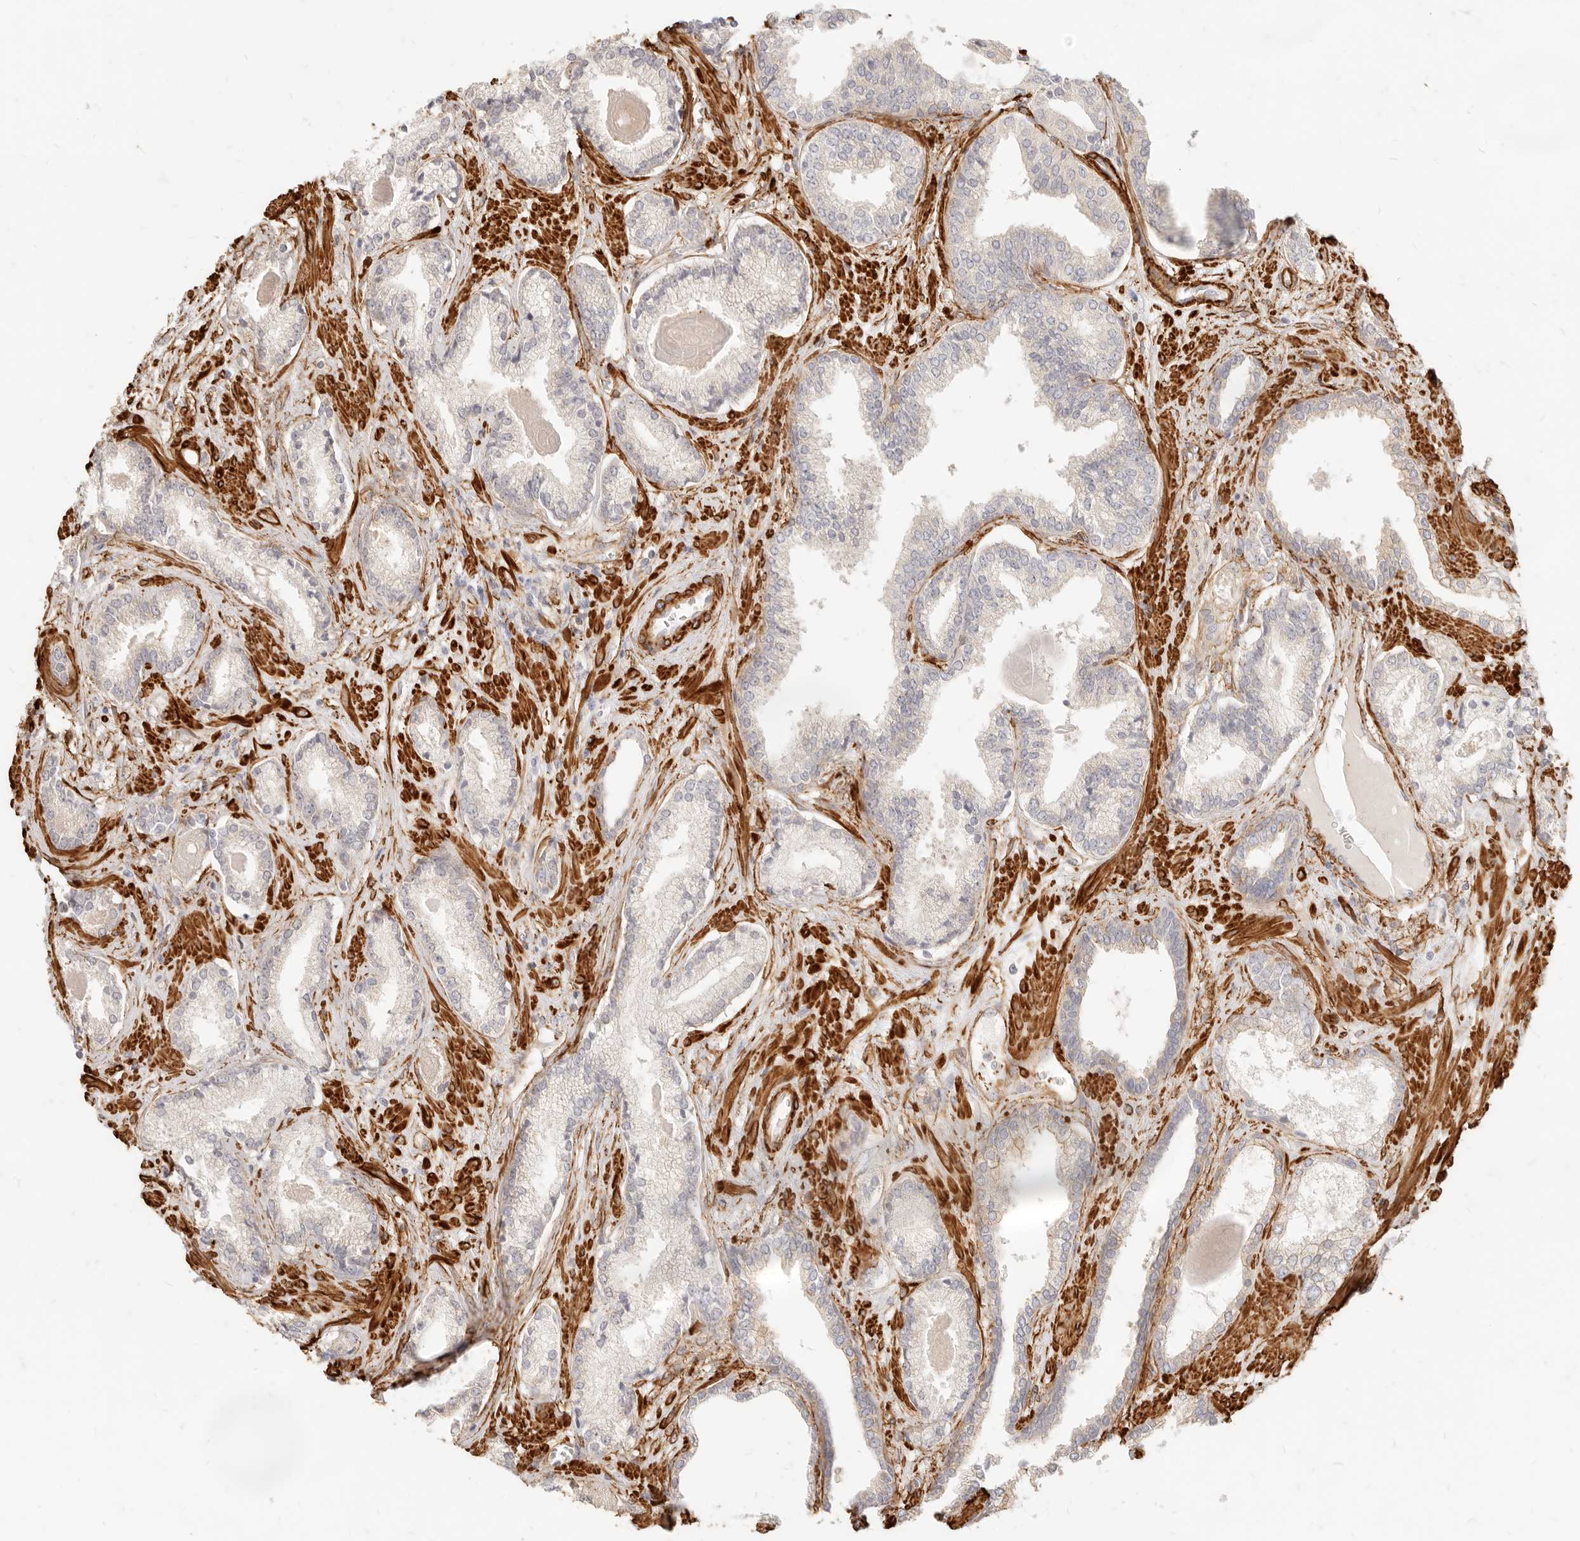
{"staining": {"intensity": "weak", "quantity": "<25%", "location": "cytoplasmic/membranous"}, "tissue": "prostate cancer", "cell_type": "Tumor cells", "image_type": "cancer", "snomed": [{"axis": "morphology", "description": "Adenocarcinoma, Low grade"}, {"axis": "topography", "description": "Prostate"}], "caption": "This is an immunohistochemistry photomicrograph of human prostate low-grade adenocarcinoma. There is no expression in tumor cells.", "gene": "TMTC2", "patient": {"sex": "male", "age": 70}}